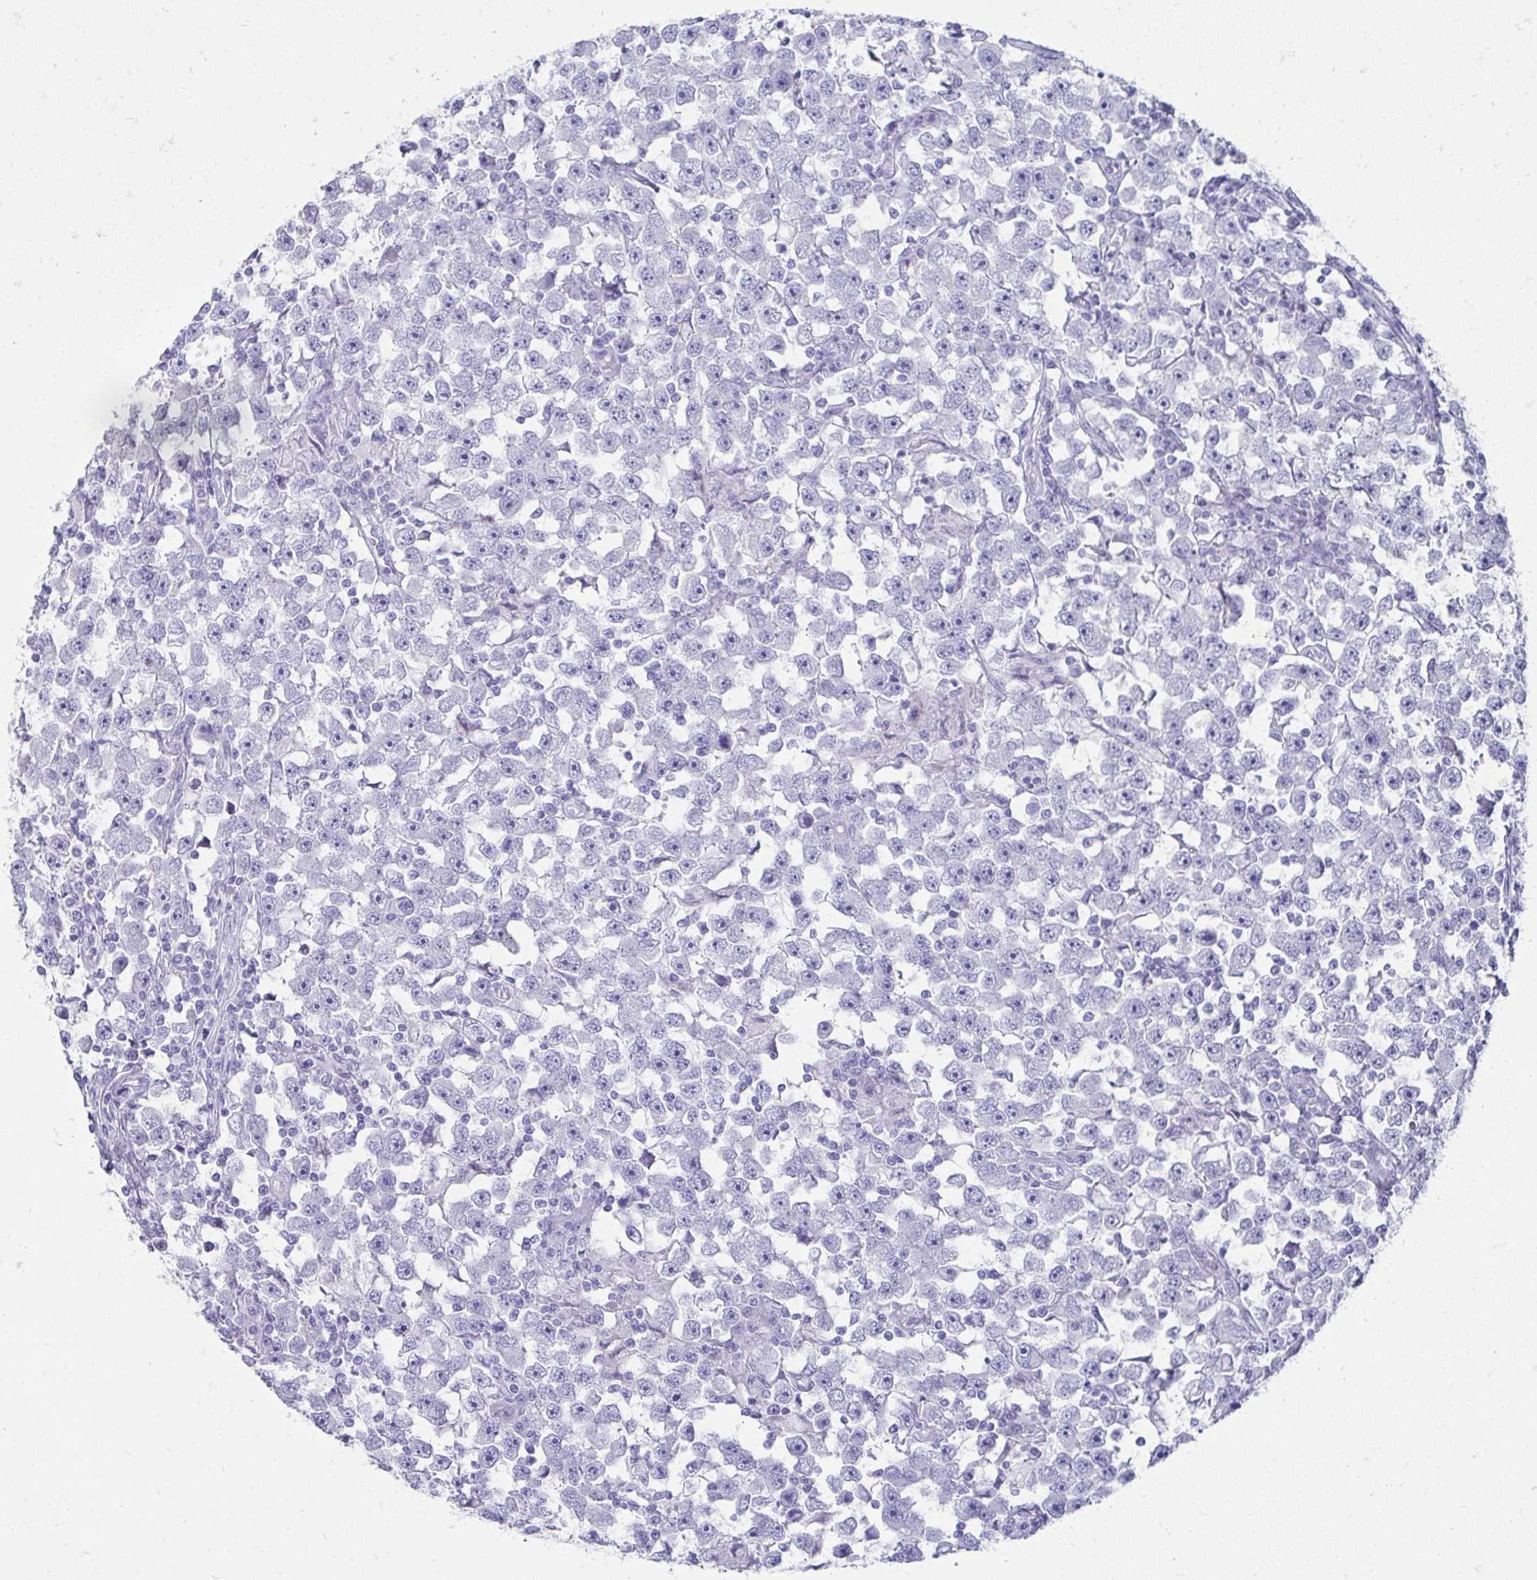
{"staining": {"intensity": "negative", "quantity": "none", "location": "none"}, "tissue": "testis cancer", "cell_type": "Tumor cells", "image_type": "cancer", "snomed": [{"axis": "morphology", "description": "Seminoma, NOS"}, {"axis": "topography", "description": "Testis"}], "caption": "A photomicrograph of testis cancer stained for a protein demonstrates no brown staining in tumor cells.", "gene": "TNNT1", "patient": {"sex": "male", "age": 33}}